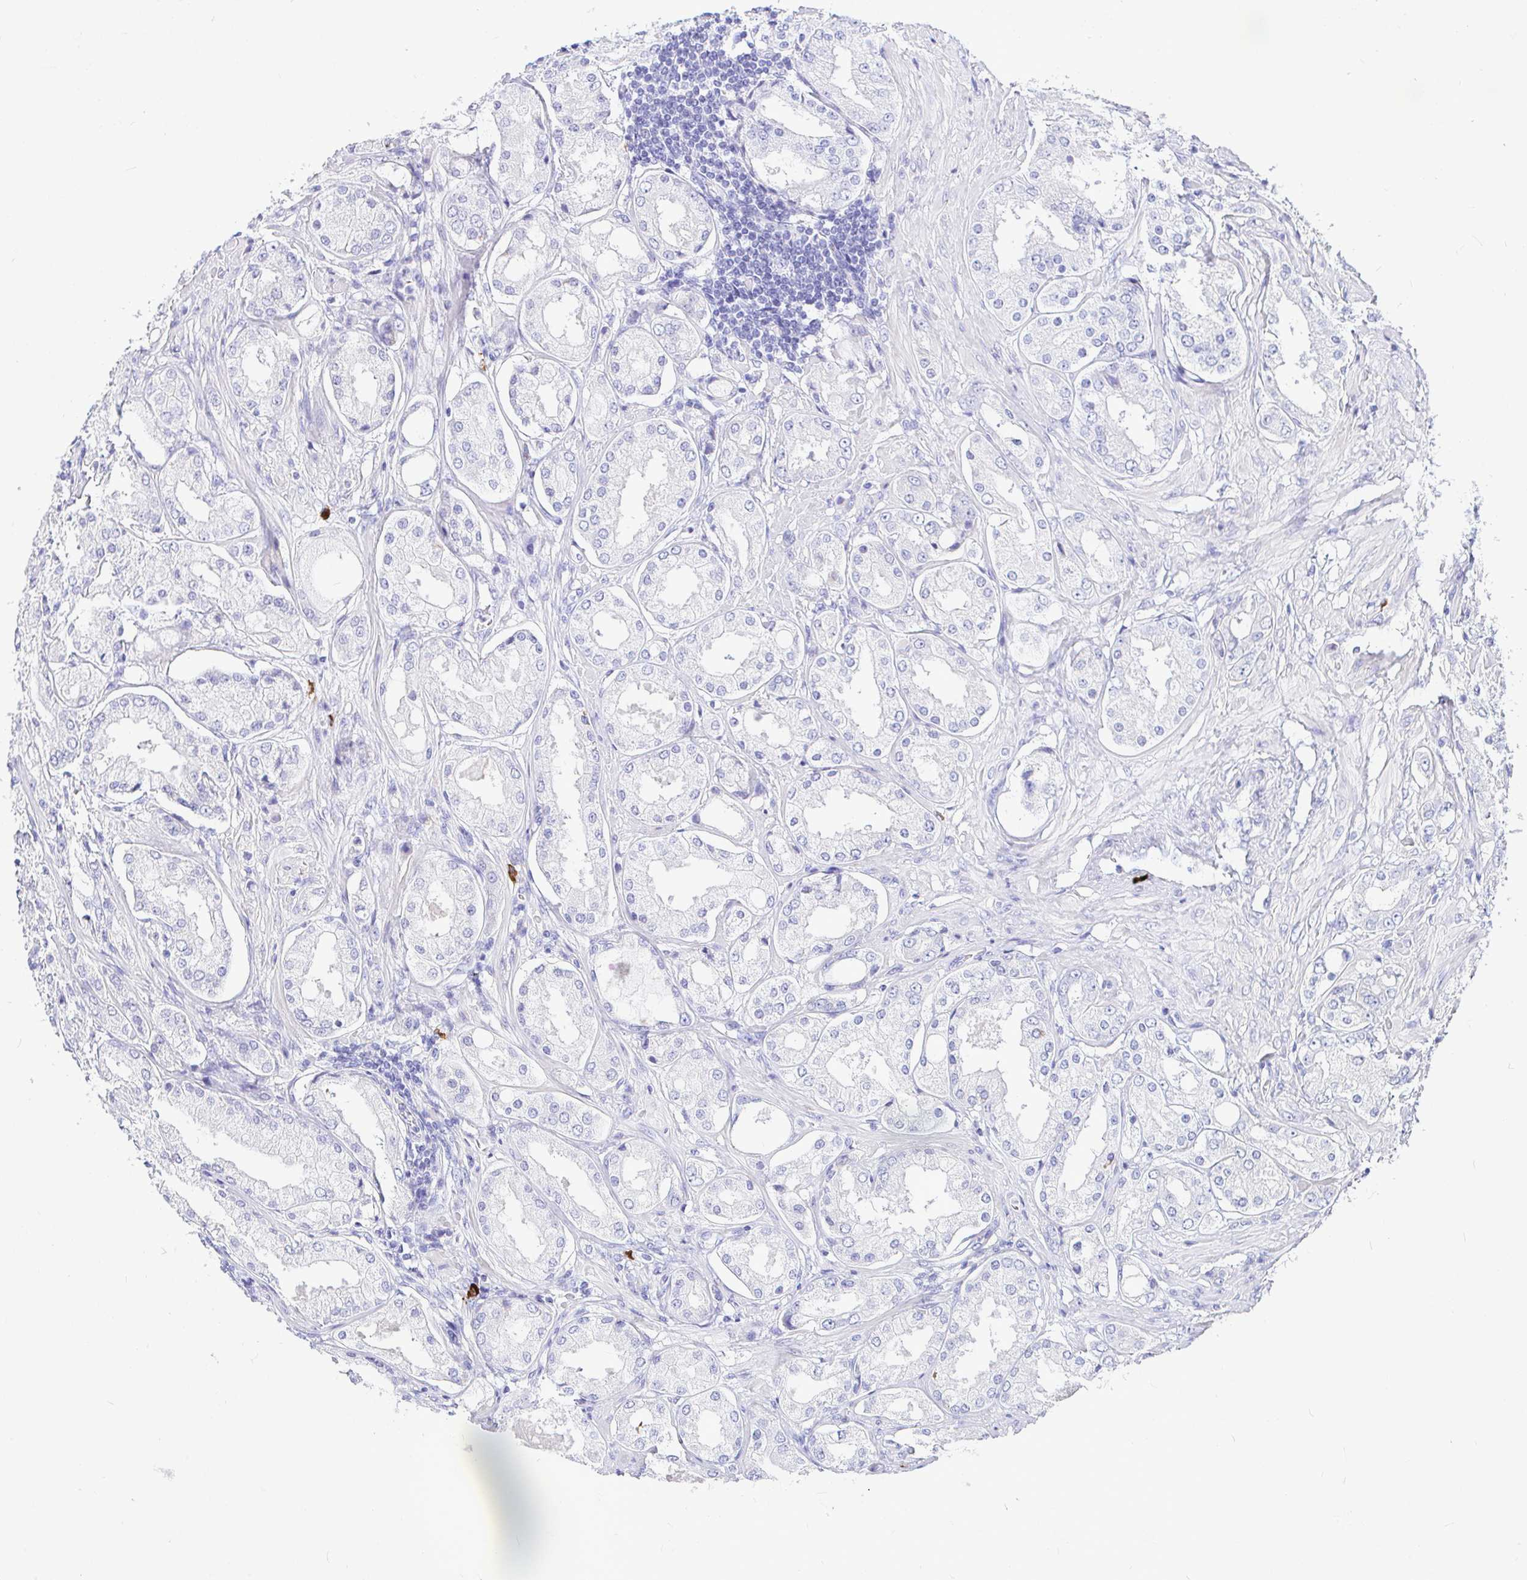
{"staining": {"intensity": "negative", "quantity": "none", "location": "none"}, "tissue": "prostate cancer", "cell_type": "Tumor cells", "image_type": "cancer", "snomed": [{"axis": "morphology", "description": "Adenocarcinoma, Low grade"}, {"axis": "topography", "description": "Prostate"}], "caption": "Prostate cancer (low-grade adenocarcinoma) was stained to show a protein in brown. There is no significant positivity in tumor cells.", "gene": "CCDC62", "patient": {"sex": "male", "age": 68}}